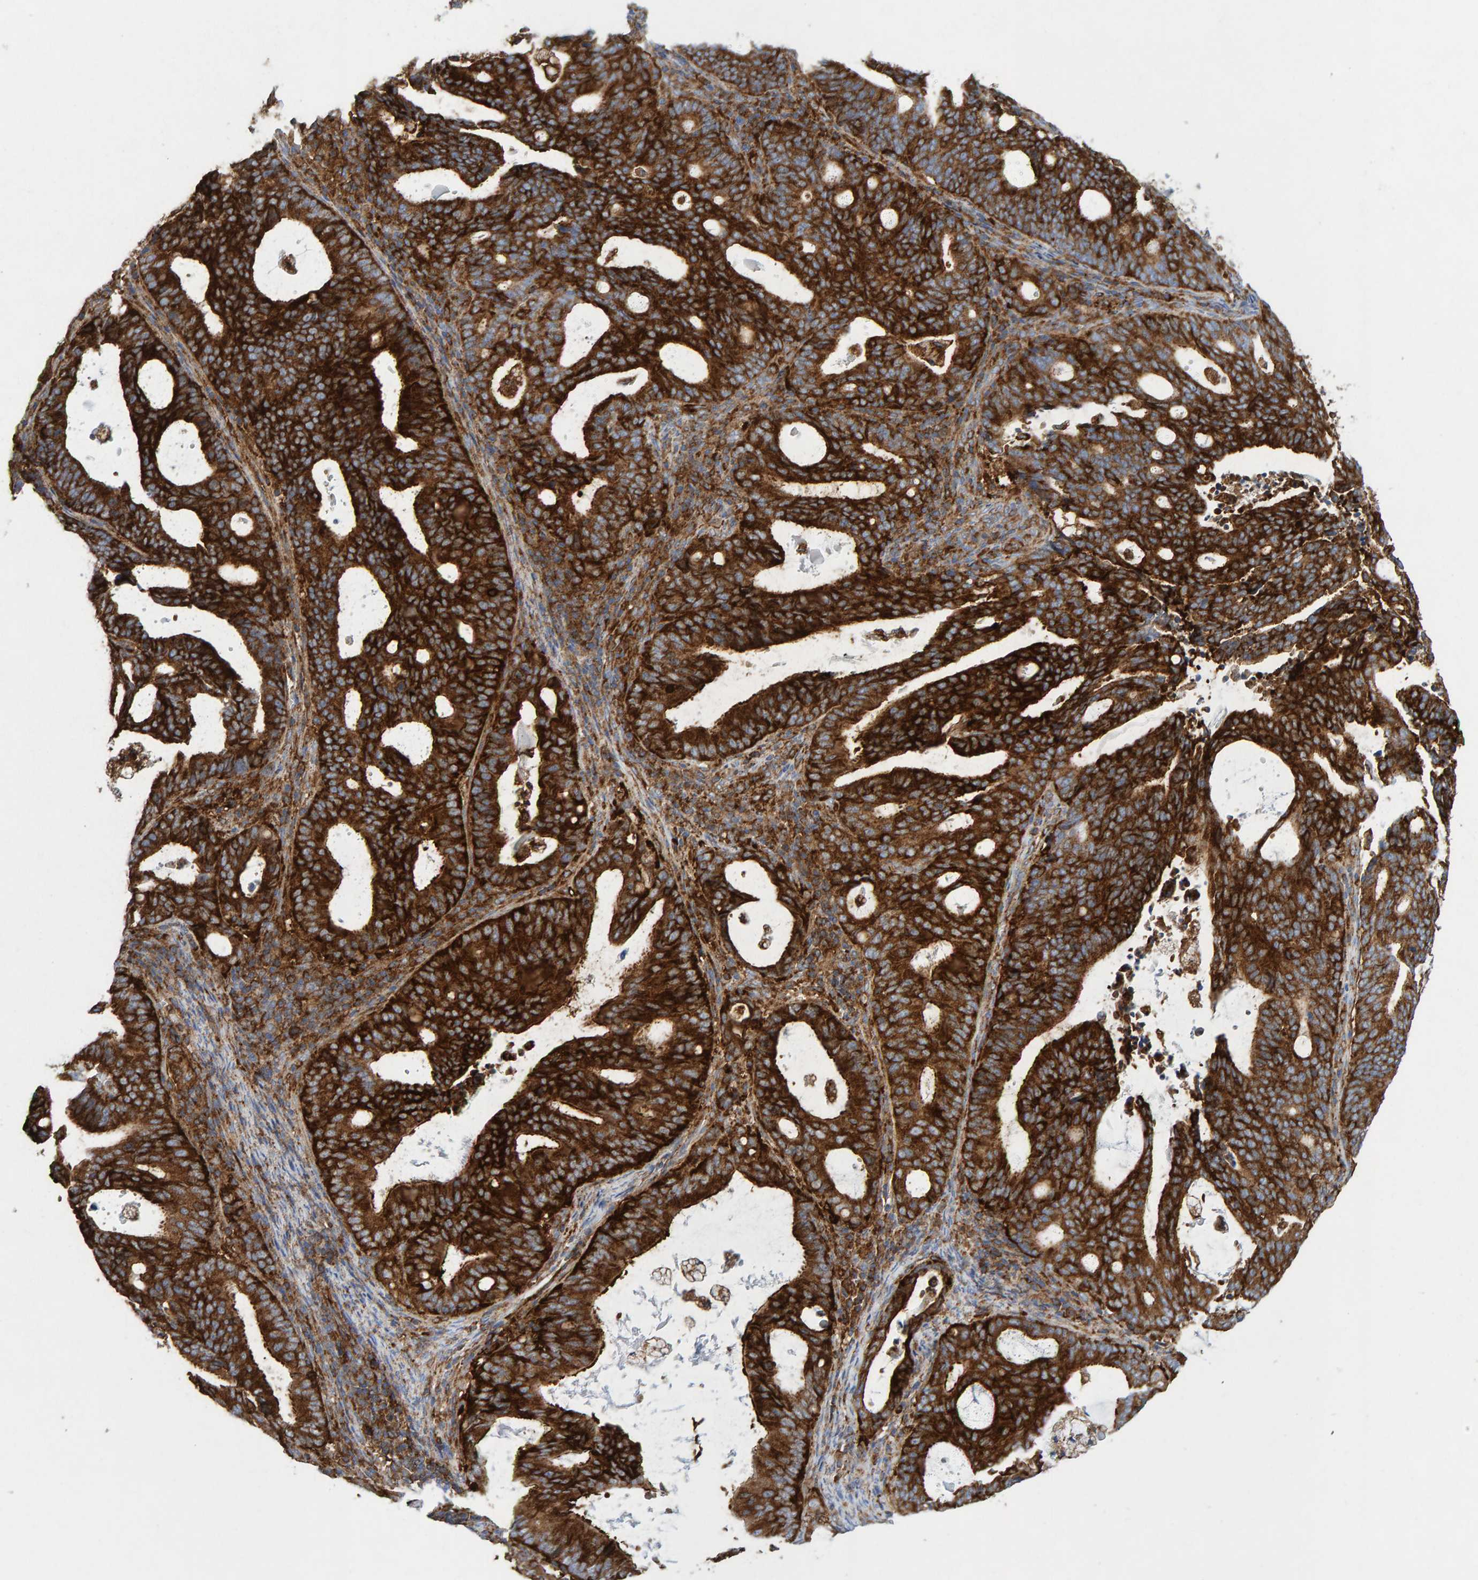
{"staining": {"intensity": "strong", "quantity": ">75%", "location": "cytoplasmic/membranous"}, "tissue": "endometrial cancer", "cell_type": "Tumor cells", "image_type": "cancer", "snomed": [{"axis": "morphology", "description": "Adenocarcinoma, NOS"}, {"axis": "topography", "description": "Uterus"}], "caption": "High-power microscopy captured an immunohistochemistry histopathology image of endometrial cancer, revealing strong cytoplasmic/membranous positivity in about >75% of tumor cells.", "gene": "MVP", "patient": {"sex": "female", "age": 83}}